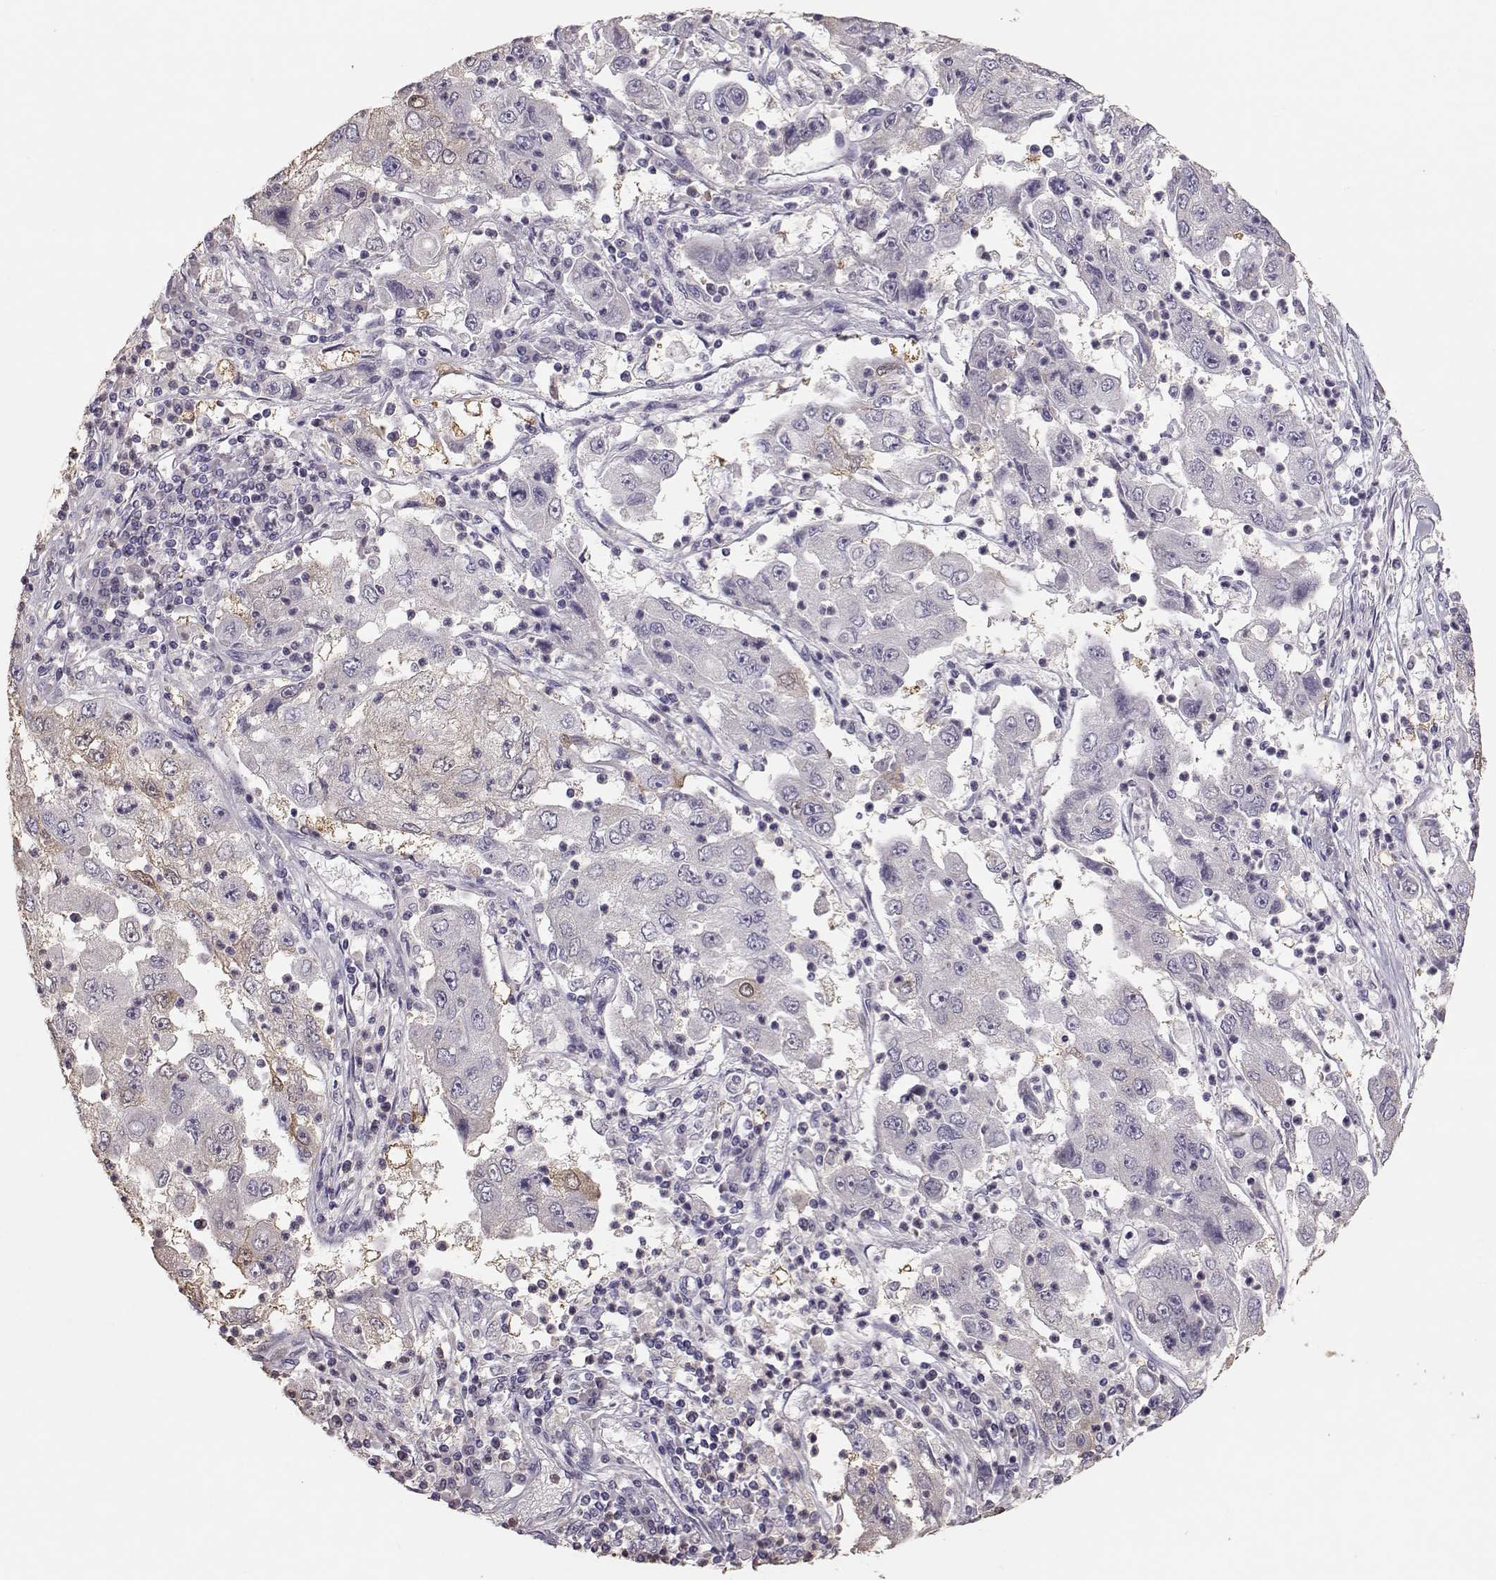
{"staining": {"intensity": "negative", "quantity": "none", "location": "none"}, "tissue": "cervical cancer", "cell_type": "Tumor cells", "image_type": "cancer", "snomed": [{"axis": "morphology", "description": "Squamous cell carcinoma, NOS"}, {"axis": "topography", "description": "Cervix"}], "caption": "Image shows no protein staining in tumor cells of squamous cell carcinoma (cervical) tissue. Nuclei are stained in blue.", "gene": "POU1F1", "patient": {"sex": "female", "age": 36}}